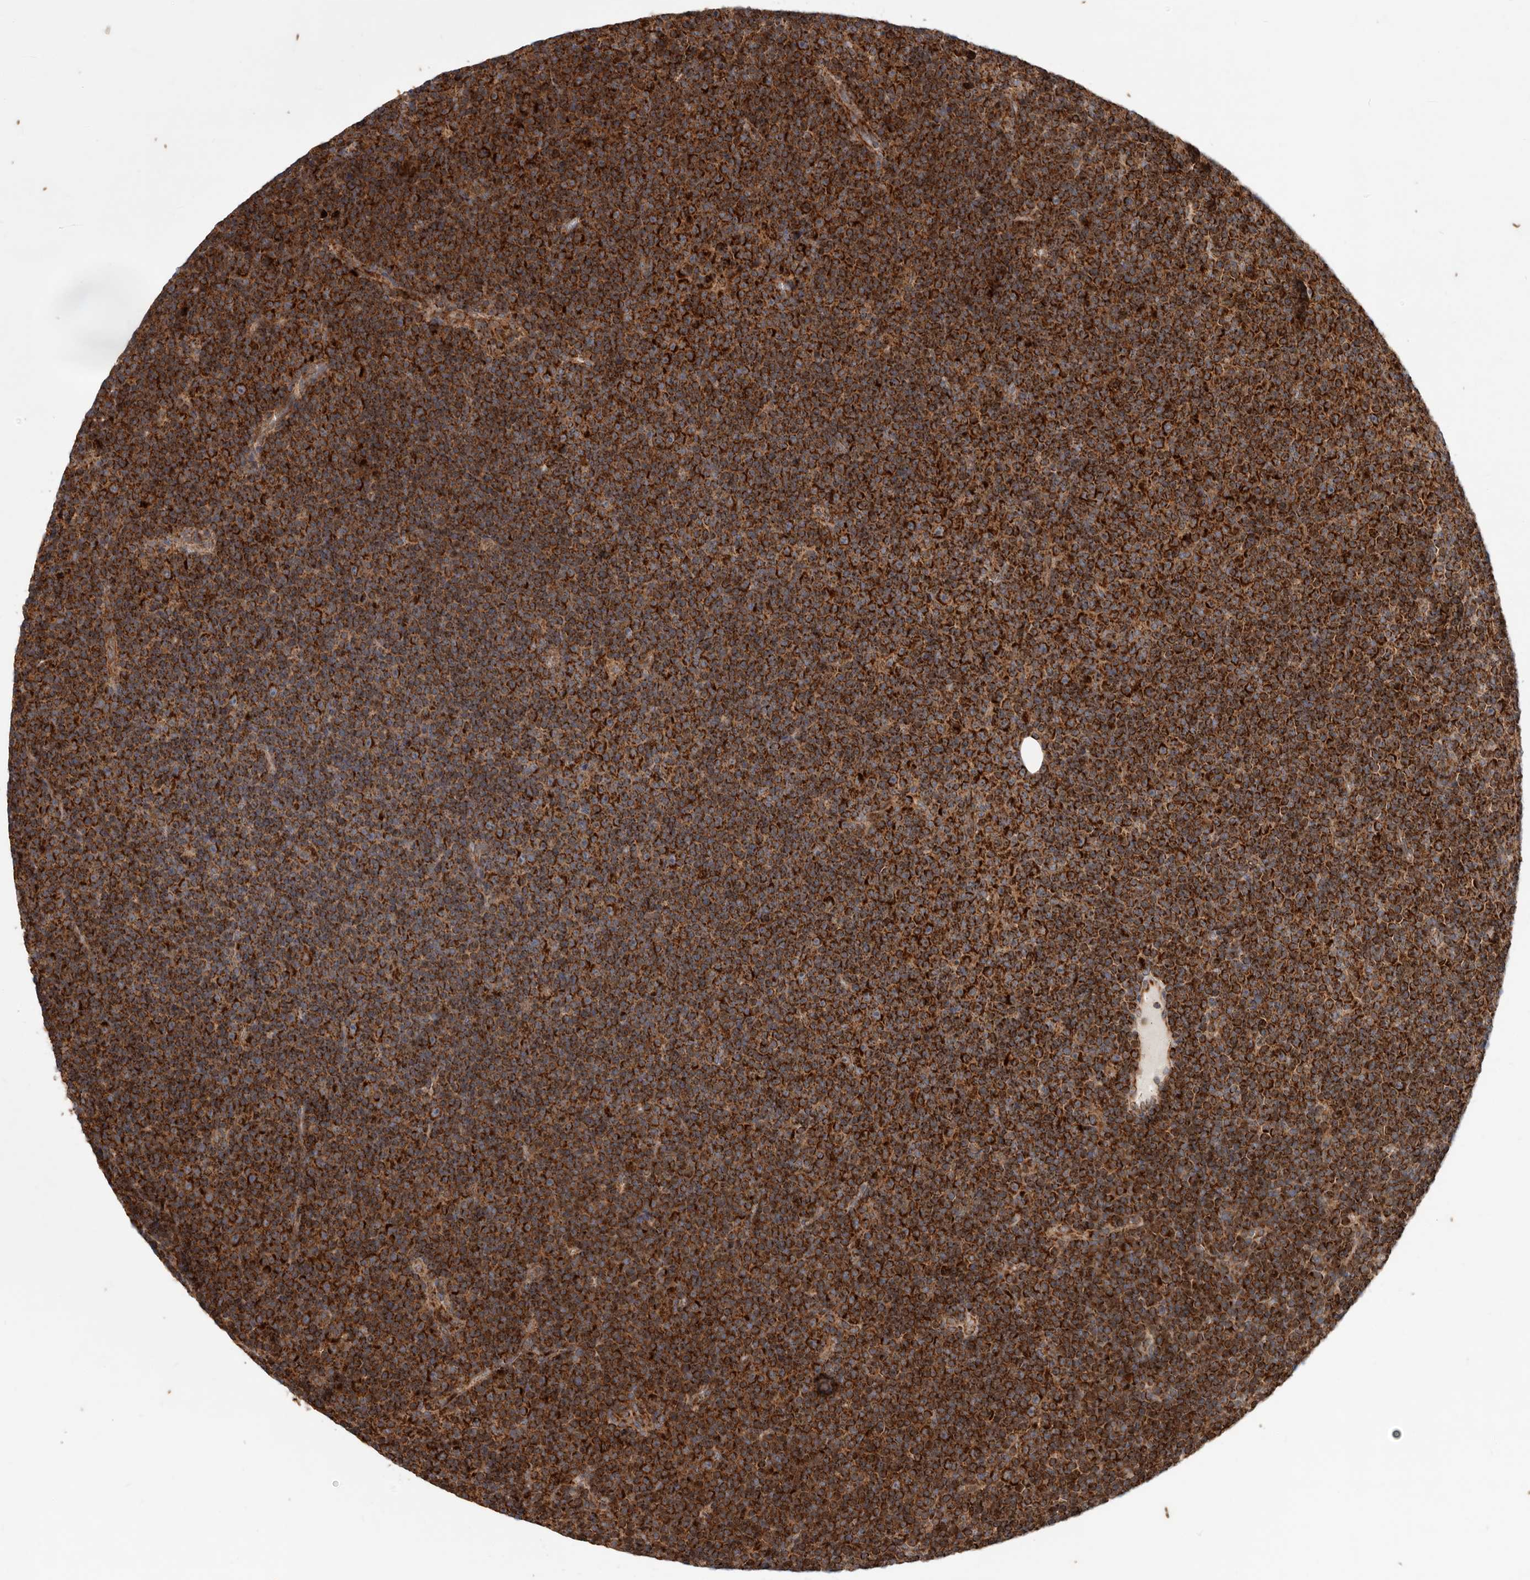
{"staining": {"intensity": "strong", "quantity": ">75%", "location": "cytoplasmic/membranous"}, "tissue": "lymphoma", "cell_type": "Tumor cells", "image_type": "cancer", "snomed": [{"axis": "morphology", "description": "Malignant lymphoma, non-Hodgkin's type, Low grade"}, {"axis": "topography", "description": "Lymph node"}], "caption": "DAB immunohistochemical staining of human lymphoma exhibits strong cytoplasmic/membranous protein expression in approximately >75% of tumor cells. (IHC, brightfield microscopy, high magnification).", "gene": "MRPS10", "patient": {"sex": "female", "age": 67}}